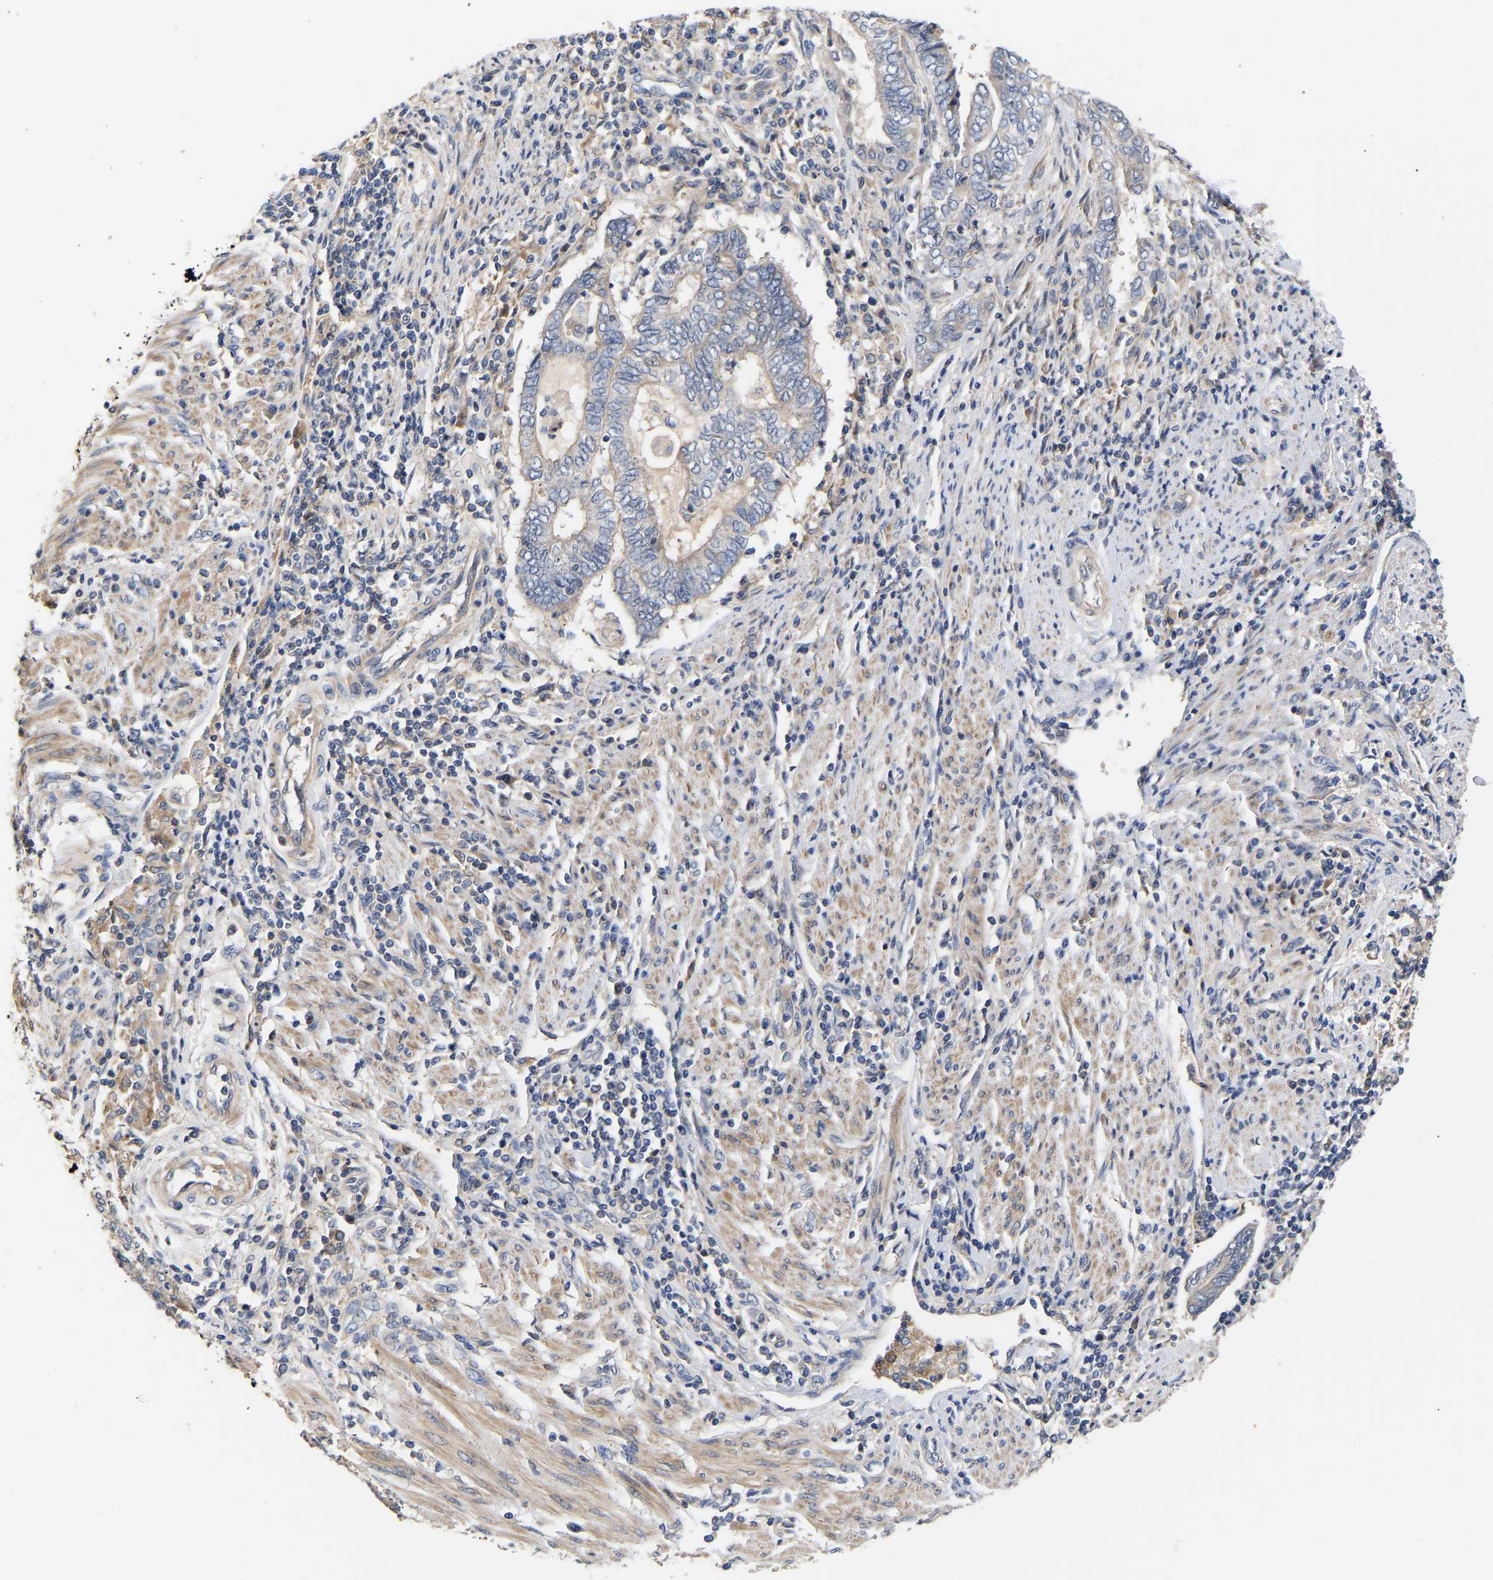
{"staining": {"intensity": "negative", "quantity": "none", "location": "none"}, "tissue": "endometrial cancer", "cell_type": "Tumor cells", "image_type": "cancer", "snomed": [{"axis": "morphology", "description": "Adenocarcinoma, NOS"}, {"axis": "topography", "description": "Uterus"}, {"axis": "topography", "description": "Endometrium"}], "caption": "Immunohistochemistry (IHC) photomicrograph of neoplastic tissue: human endometrial cancer stained with DAB (3,3'-diaminobenzidine) demonstrates no significant protein expression in tumor cells.", "gene": "KASH5", "patient": {"sex": "female", "age": 70}}